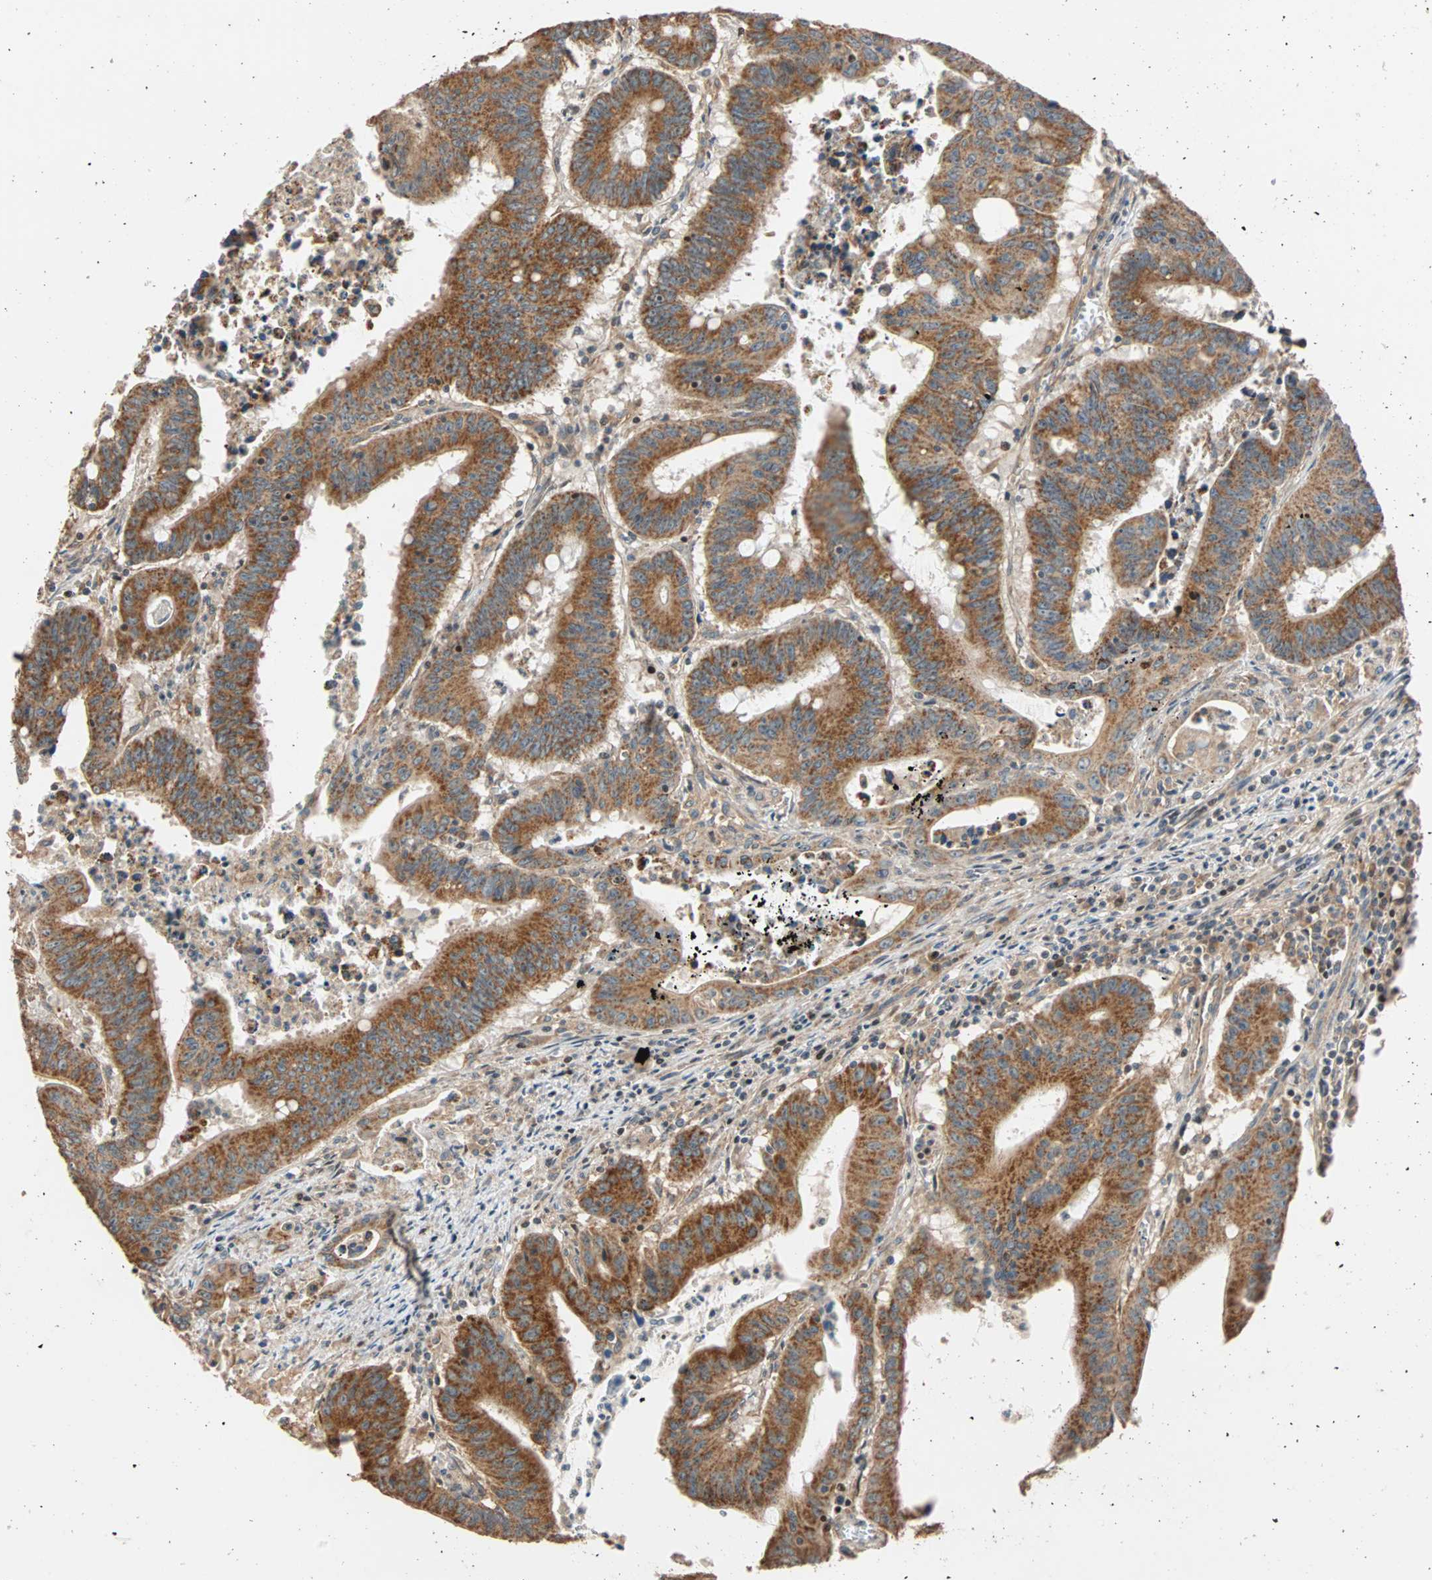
{"staining": {"intensity": "moderate", "quantity": ">75%", "location": "cytoplasmic/membranous"}, "tissue": "colorectal cancer", "cell_type": "Tumor cells", "image_type": "cancer", "snomed": [{"axis": "morphology", "description": "Adenocarcinoma, NOS"}, {"axis": "topography", "description": "Colon"}], "caption": "There is medium levels of moderate cytoplasmic/membranous staining in tumor cells of adenocarcinoma (colorectal), as demonstrated by immunohistochemical staining (brown color).", "gene": "HECW1", "patient": {"sex": "male", "age": 45}}